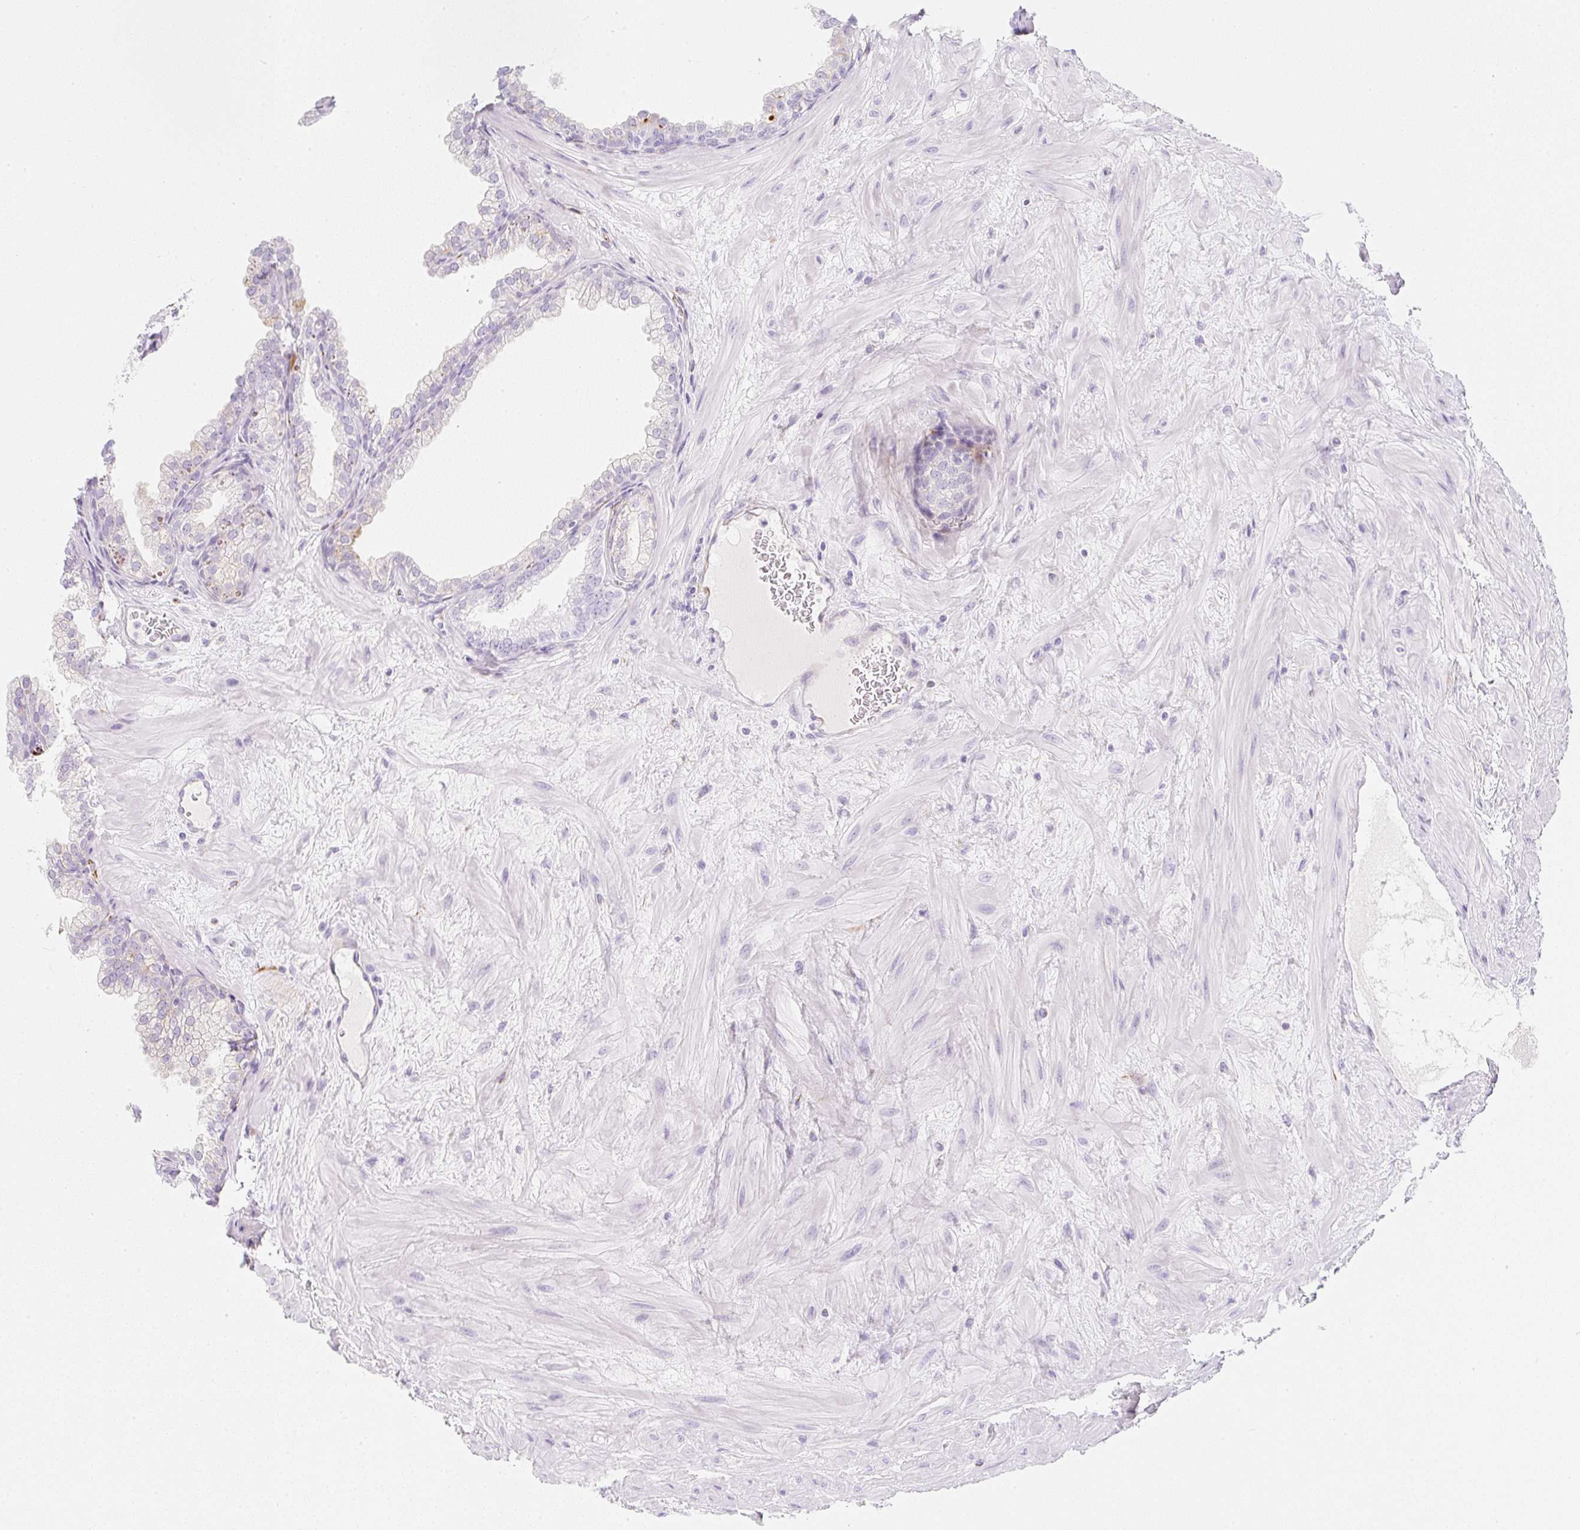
{"staining": {"intensity": "negative", "quantity": "none", "location": "none"}, "tissue": "prostate", "cell_type": "Glandular cells", "image_type": "normal", "snomed": [{"axis": "morphology", "description": "Normal tissue, NOS"}, {"axis": "topography", "description": "Prostate"}], "caption": "Immunohistochemistry (IHC) histopathology image of benign prostate: human prostate stained with DAB (3,3'-diaminobenzidine) shows no significant protein expression in glandular cells. Brightfield microscopy of immunohistochemistry (IHC) stained with DAB (brown) and hematoxylin (blue), captured at high magnification.", "gene": "ZNF689", "patient": {"sex": "male", "age": 37}}